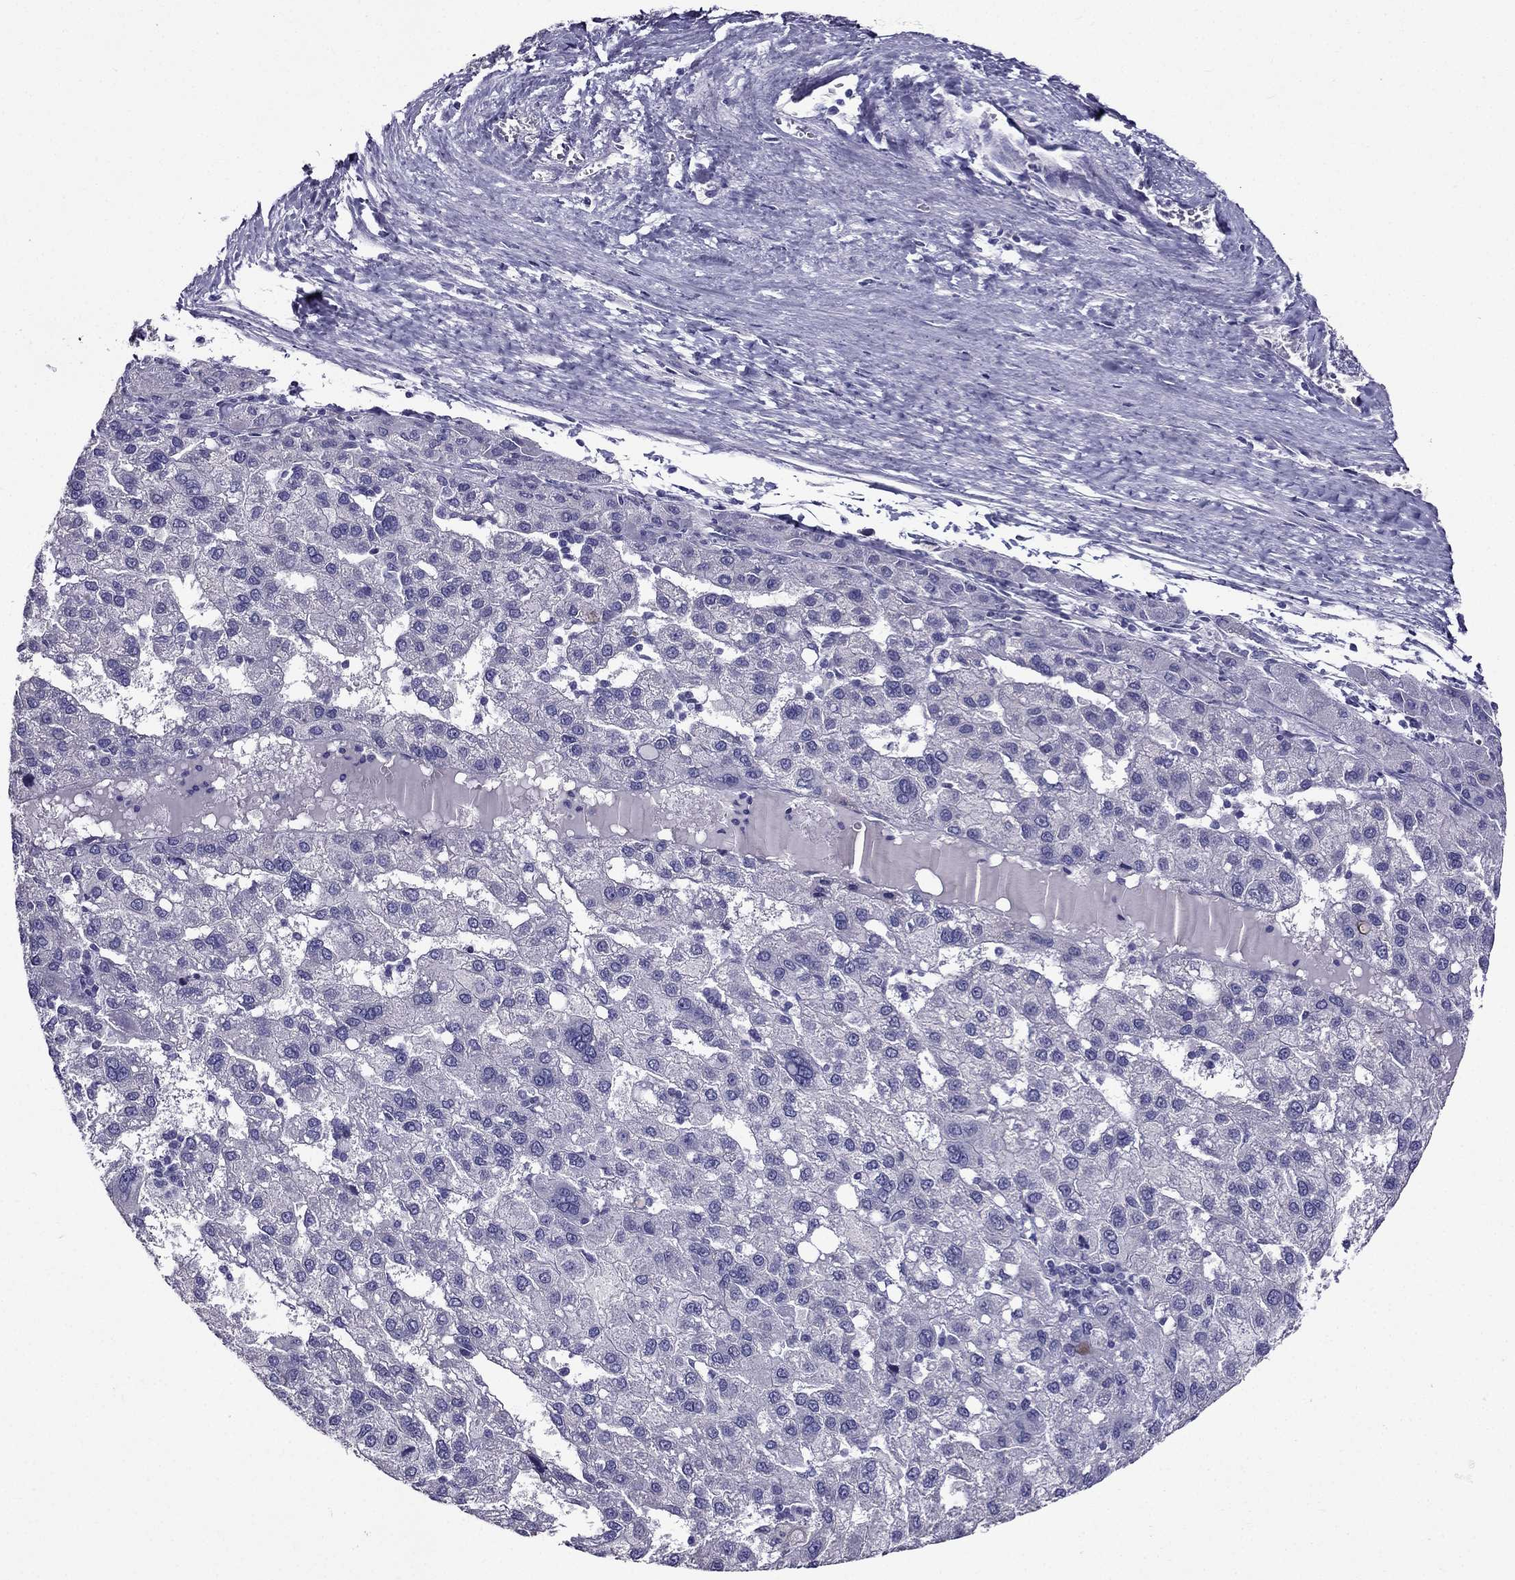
{"staining": {"intensity": "negative", "quantity": "none", "location": "none"}, "tissue": "liver cancer", "cell_type": "Tumor cells", "image_type": "cancer", "snomed": [{"axis": "morphology", "description": "Carcinoma, Hepatocellular, NOS"}, {"axis": "topography", "description": "Liver"}], "caption": "Immunohistochemistry of human liver hepatocellular carcinoma reveals no positivity in tumor cells. (DAB immunohistochemistry visualized using brightfield microscopy, high magnification).", "gene": "ZNF541", "patient": {"sex": "female", "age": 82}}